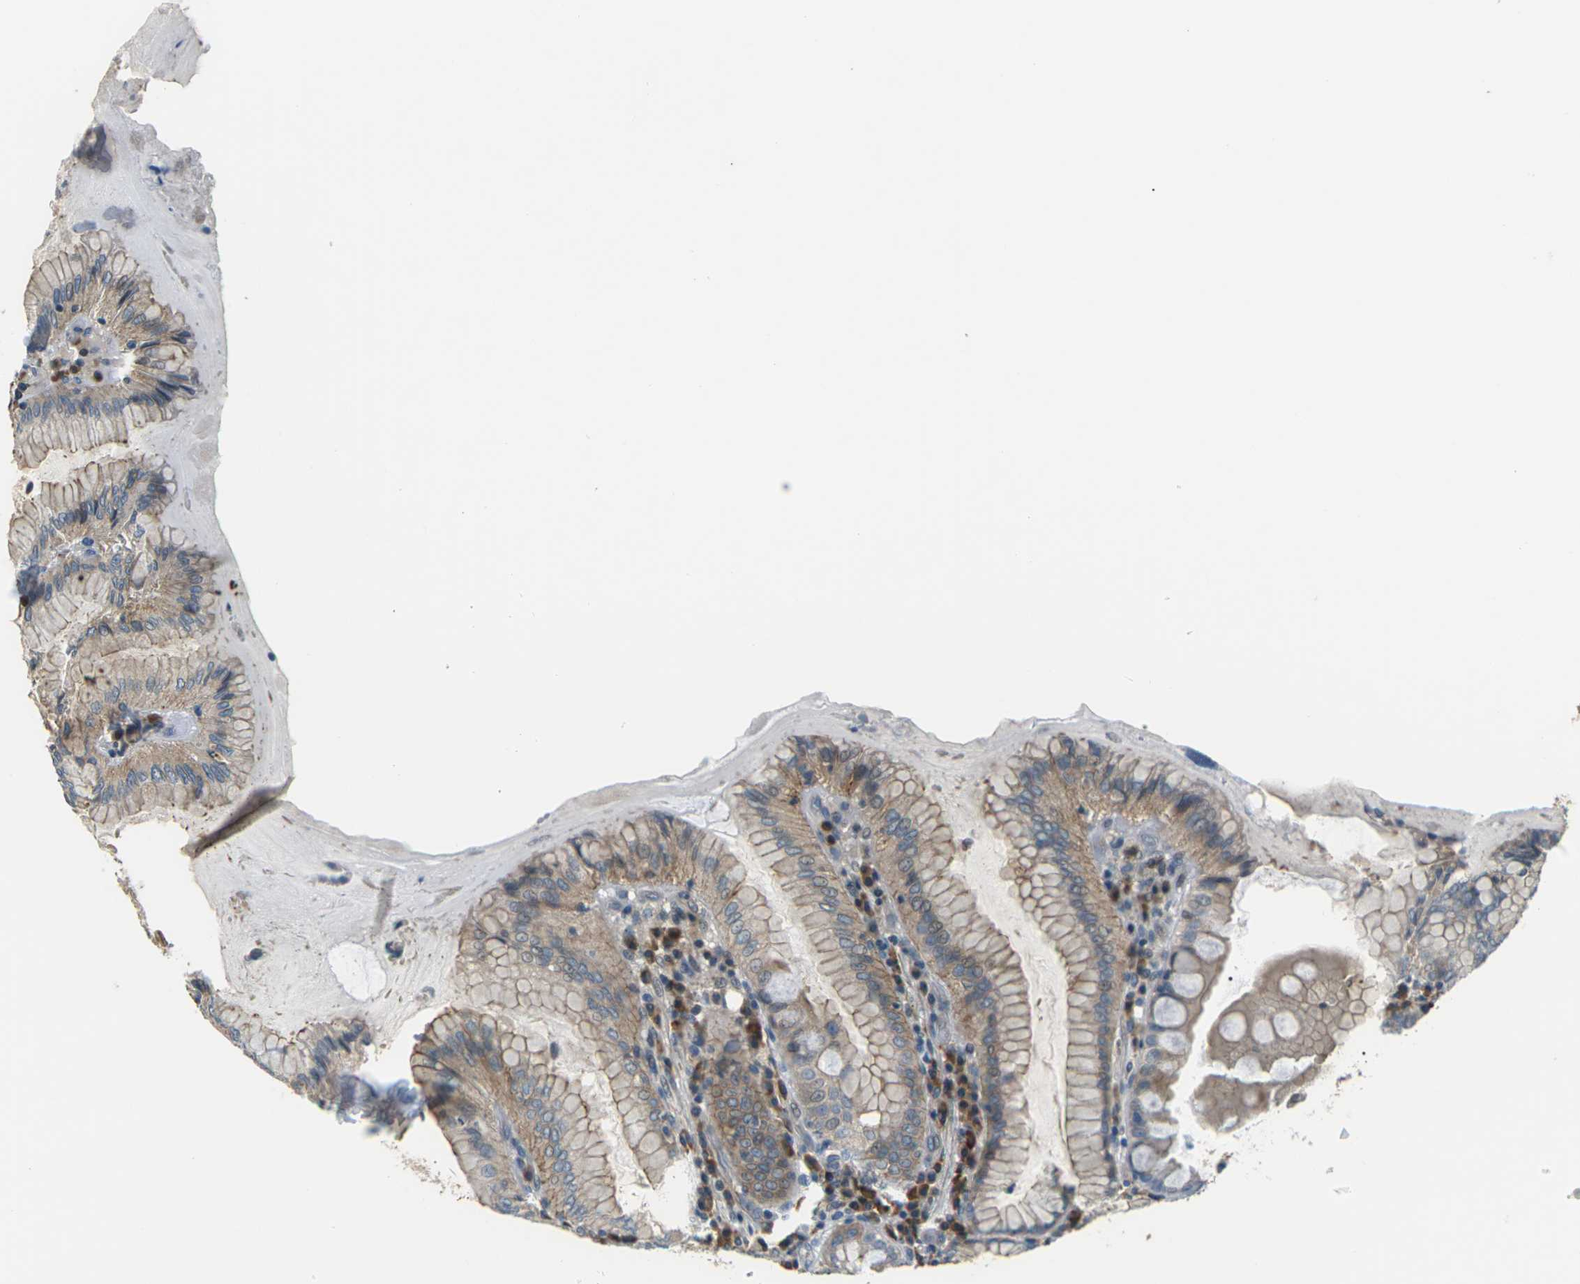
{"staining": {"intensity": "strong", "quantity": "25%-75%", "location": "cytoplasmic/membranous"}, "tissue": "stomach", "cell_type": "Glandular cells", "image_type": "normal", "snomed": [{"axis": "morphology", "description": "Normal tissue, NOS"}, {"axis": "topography", "description": "Stomach, lower"}], "caption": "Stomach stained for a protein exhibits strong cytoplasmic/membranous positivity in glandular cells. (Brightfield microscopy of DAB IHC at high magnification).", "gene": "SLC13A3", "patient": {"sex": "female", "age": 76}}